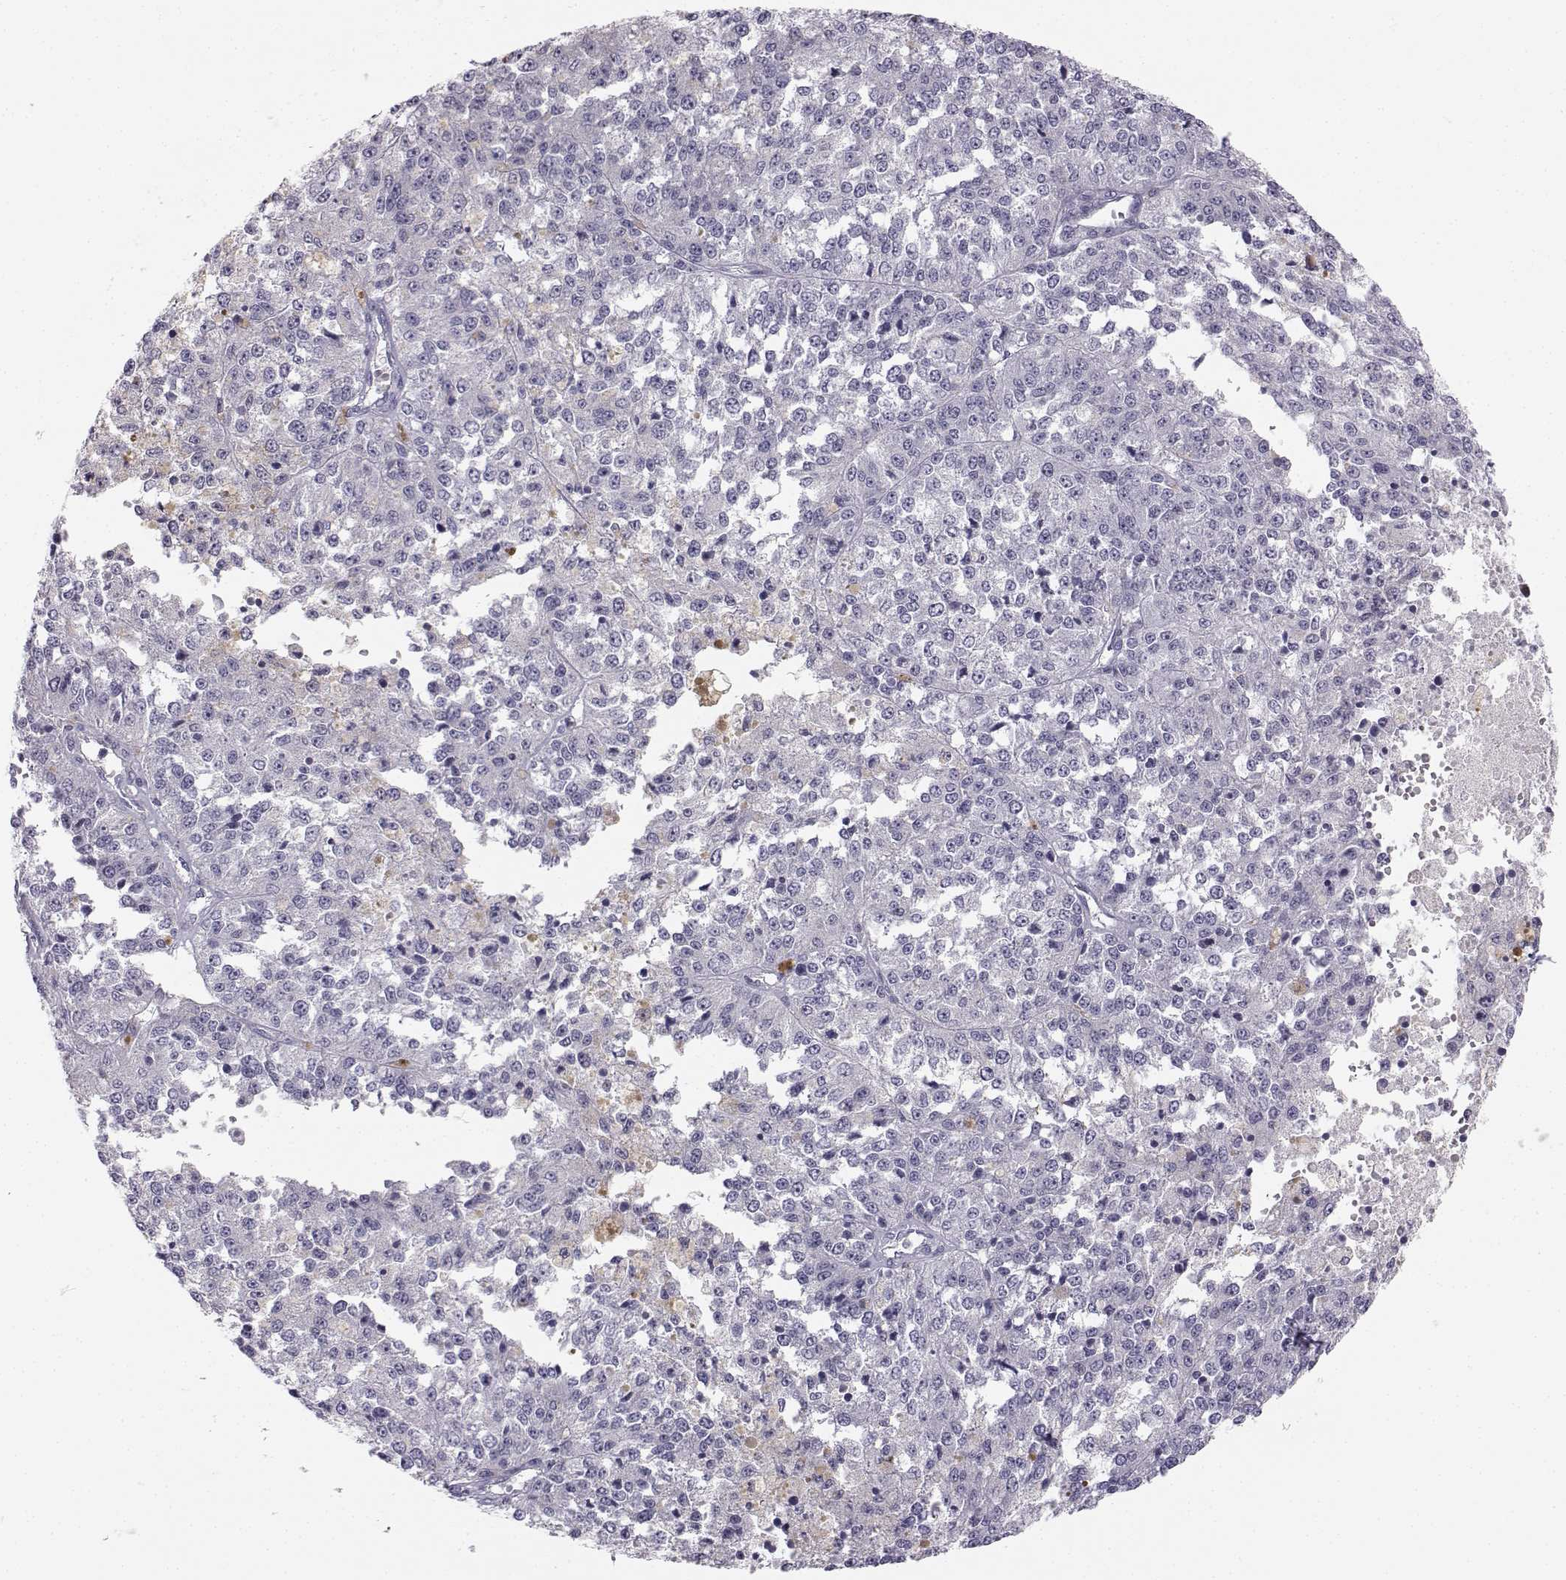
{"staining": {"intensity": "negative", "quantity": "none", "location": "none"}, "tissue": "melanoma", "cell_type": "Tumor cells", "image_type": "cancer", "snomed": [{"axis": "morphology", "description": "Malignant melanoma, Metastatic site"}, {"axis": "topography", "description": "Lymph node"}], "caption": "A micrograph of human malignant melanoma (metastatic site) is negative for staining in tumor cells.", "gene": "MROH7", "patient": {"sex": "female", "age": 64}}